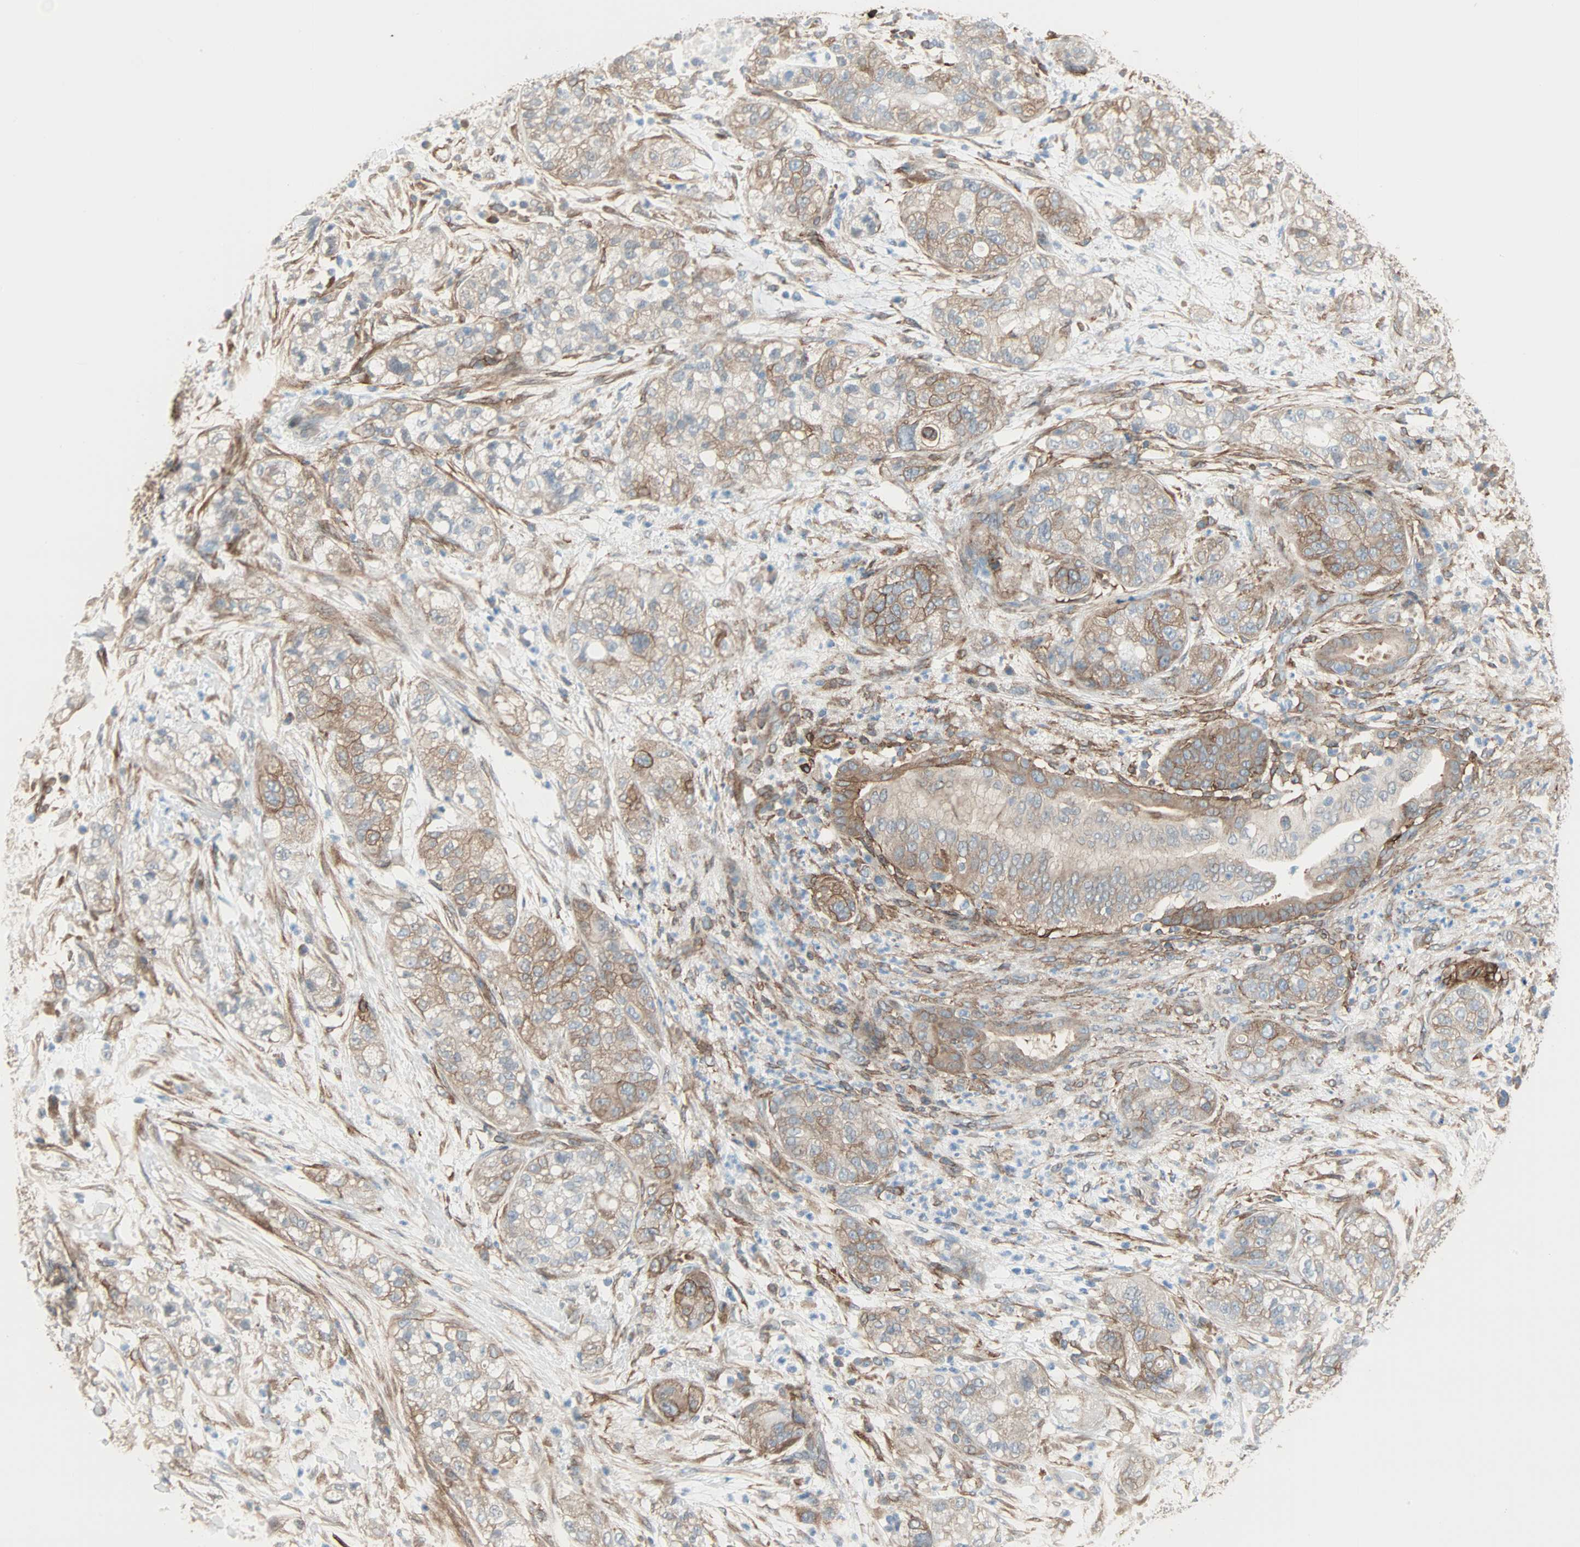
{"staining": {"intensity": "moderate", "quantity": ">75%", "location": "cytoplasmic/membranous"}, "tissue": "pancreatic cancer", "cell_type": "Tumor cells", "image_type": "cancer", "snomed": [{"axis": "morphology", "description": "Adenocarcinoma, NOS"}, {"axis": "topography", "description": "Pancreas"}], "caption": "Protein staining exhibits moderate cytoplasmic/membranous positivity in about >75% of tumor cells in pancreatic adenocarcinoma.", "gene": "EPB41L2", "patient": {"sex": "female", "age": 78}}